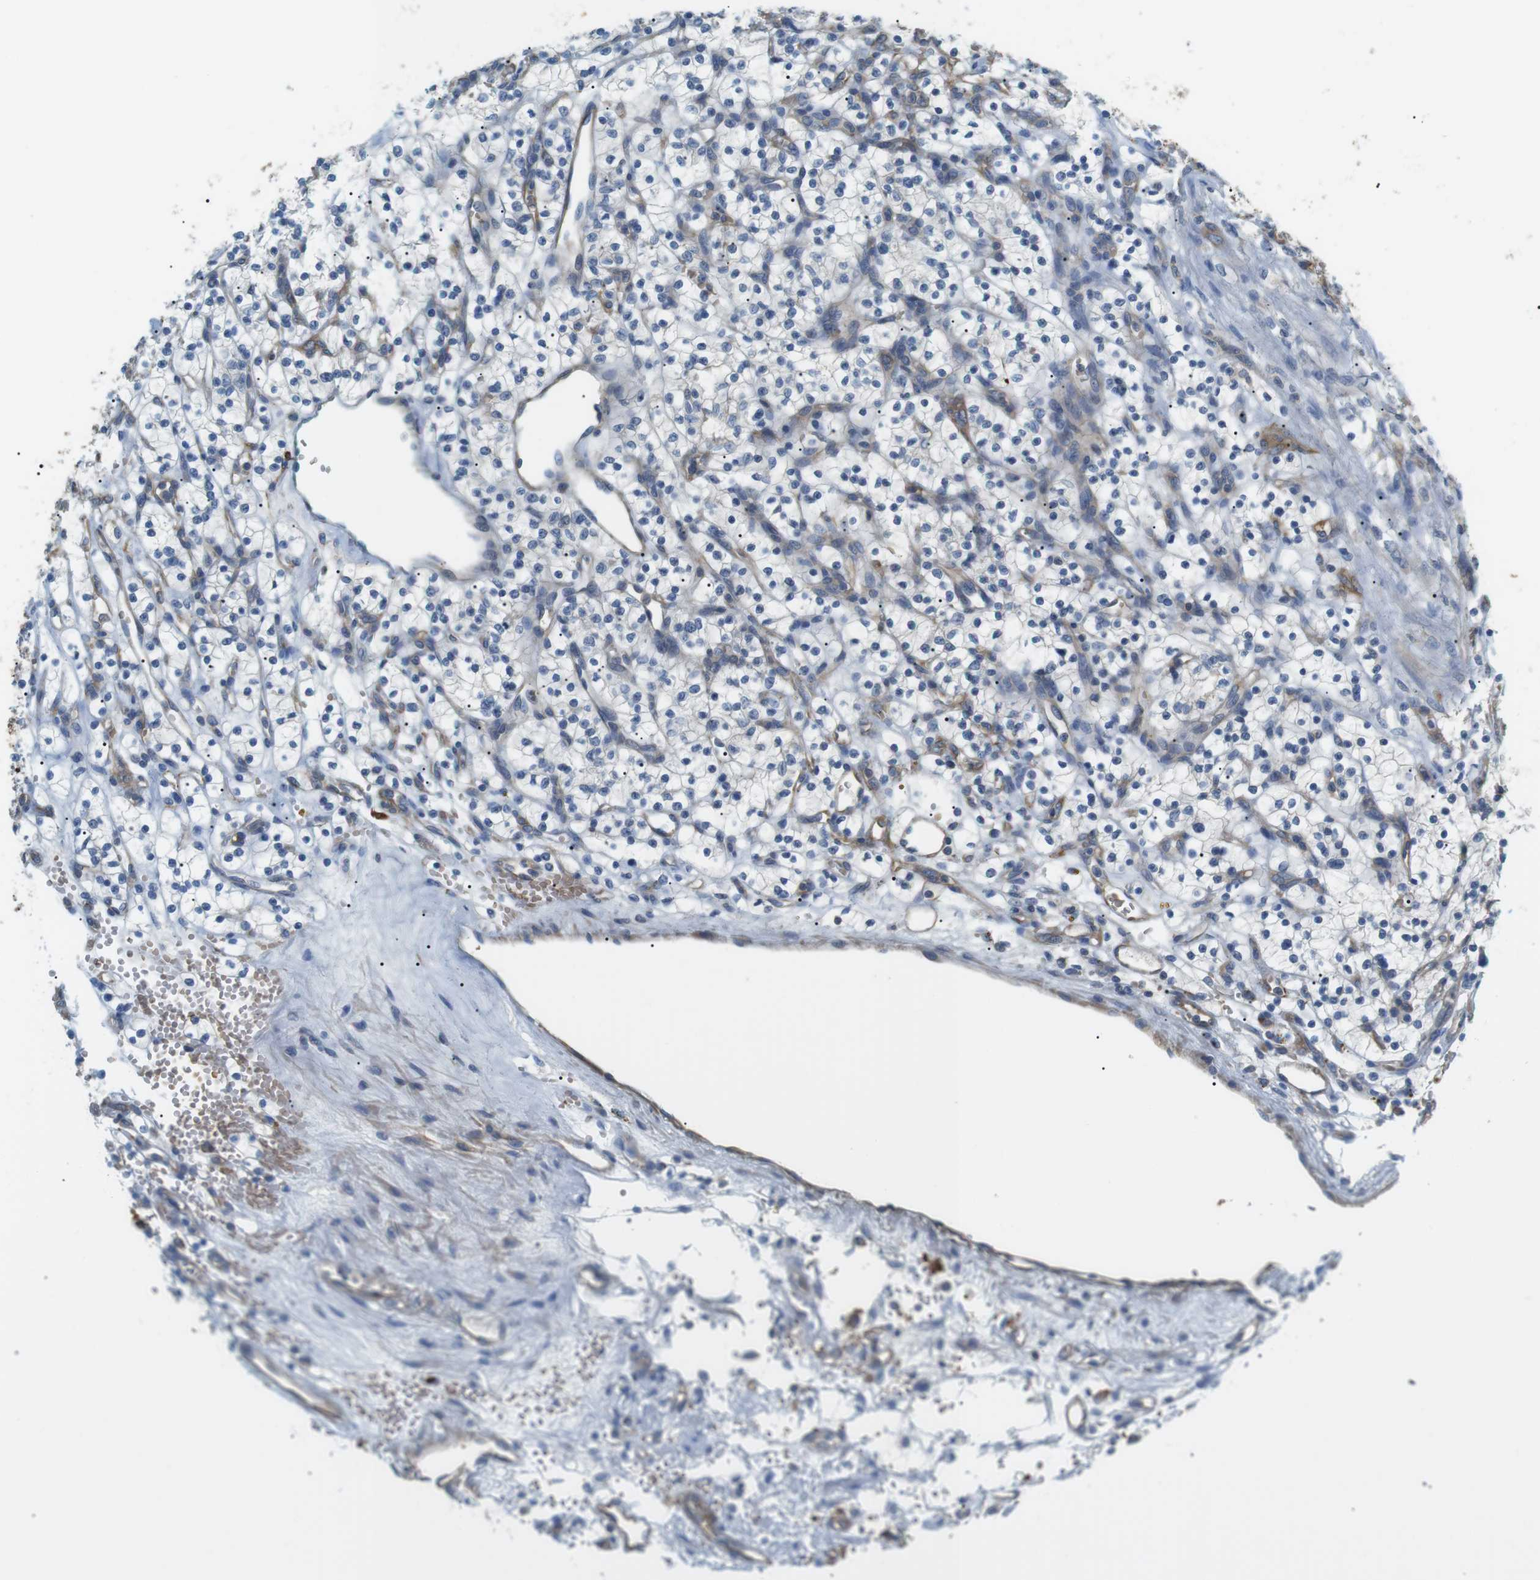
{"staining": {"intensity": "negative", "quantity": "none", "location": "none"}, "tissue": "renal cancer", "cell_type": "Tumor cells", "image_type": "cancer", "snomed": [{"axis": "morphology", "description": "Adenocarcinoma, NOS"}, {"axis": "topography", "description": "Kidney"}], "caption": "High power microscopy image of an IHC photomicrograph of renal adenocarcinoma, revealing no significant staining in tumor cells.", "gene": "ADCY10", "patient": {"sex": "female", "age": 57}}